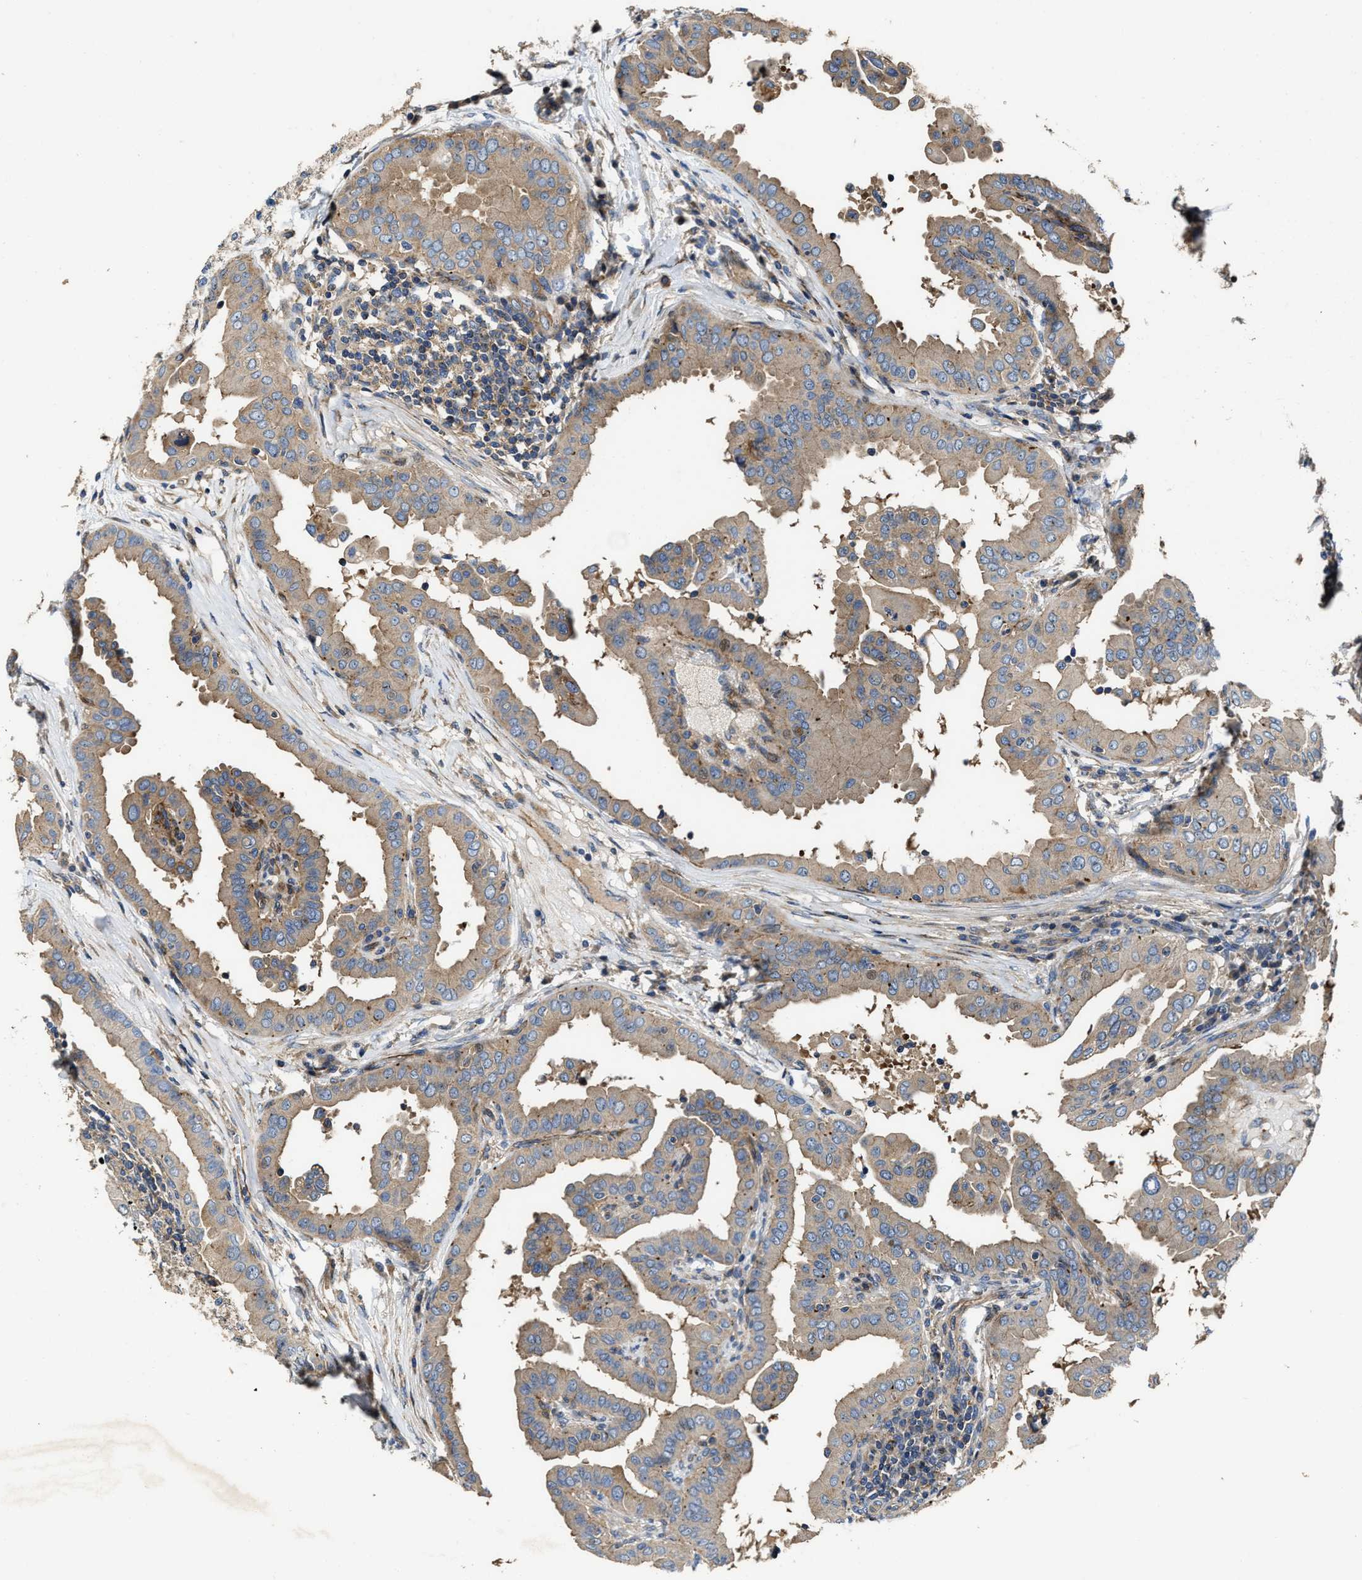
{"staining": {"intensity": "weak", "quantity": ">75%", "location": "cytoplasmic/membranous"}, "tissue": "thyroid cancer", "cell_type": "Tumor cells", "image_type": "cancer", "snomed": [{"axis": "morphology", "description": "Papillary adenocarcinoma, NOS"}, {"axis": "topography", "description": "Thyroid gland"}], "caption": "High-magnification brightfield microscopy of thyroid cancer stained with DAB (3,3'-diaminobenzidine) (brown) and counterstained with hematoxylin (blue). tumor cells exhibit weak cytoplasmic/membranous positivity is present in about>75% of cells. (Stains: DAB in brown, nuclei in blue, Microscopy: brightfield microscopy at high magnification).", "gene": "PTAR1", "patient": {"sex": "male", "age": 33}}